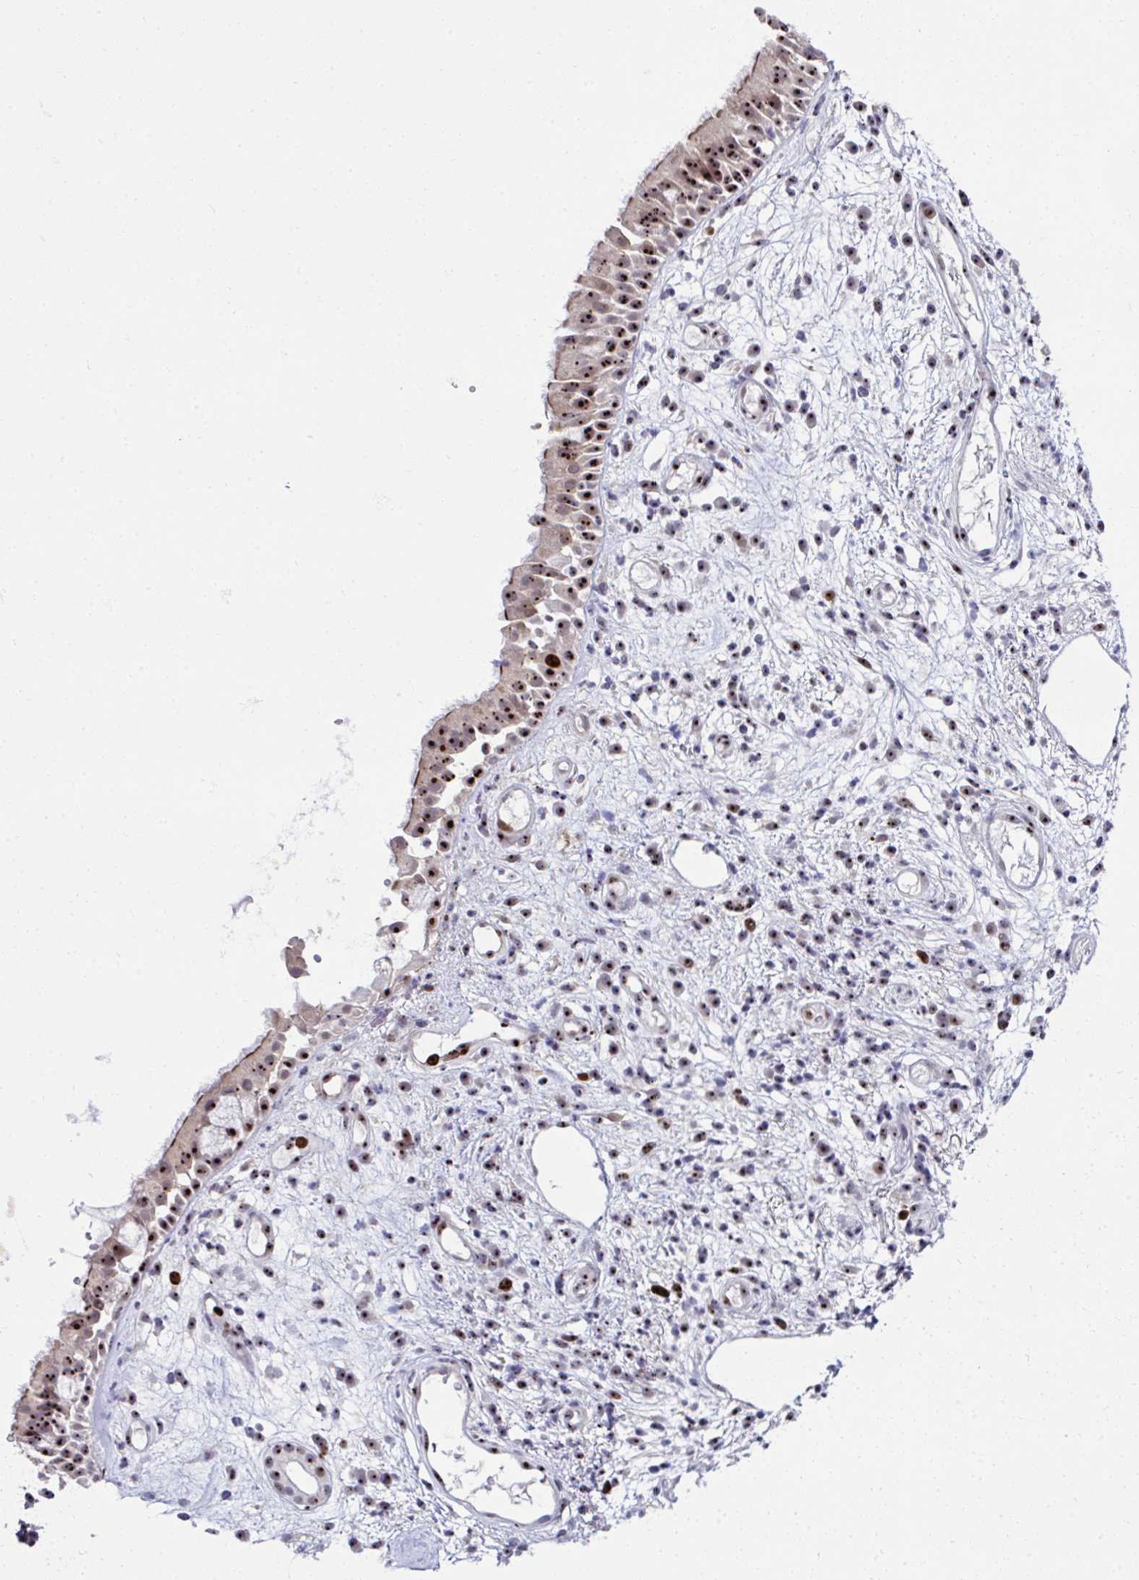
{"staining": {"intensity": "strong", "quantity": ">75%", "location": "nuclear"}, "tissue": "nasopharynx", "cell_type": "Respiratory epithelial cells", "image_type": "normal", "snomed": [{"axis": "morphology", "description": "Normal tissue, NOS"}, {"axis": "morphology", "description": "Inflammation, NOS"}, {"axis": "topography", "description": "Nasopharynx"}], "caption": "Nasopharynx stained with DAB (3,3'-diaminobenzidine) immunohistochemistry (IHC) reveals high levels of strong nuclear positivity in approximately >75% of respiratory epithelial cells.", "gene": "CEP72", "patient": {"sex": "male", "age": 54}}